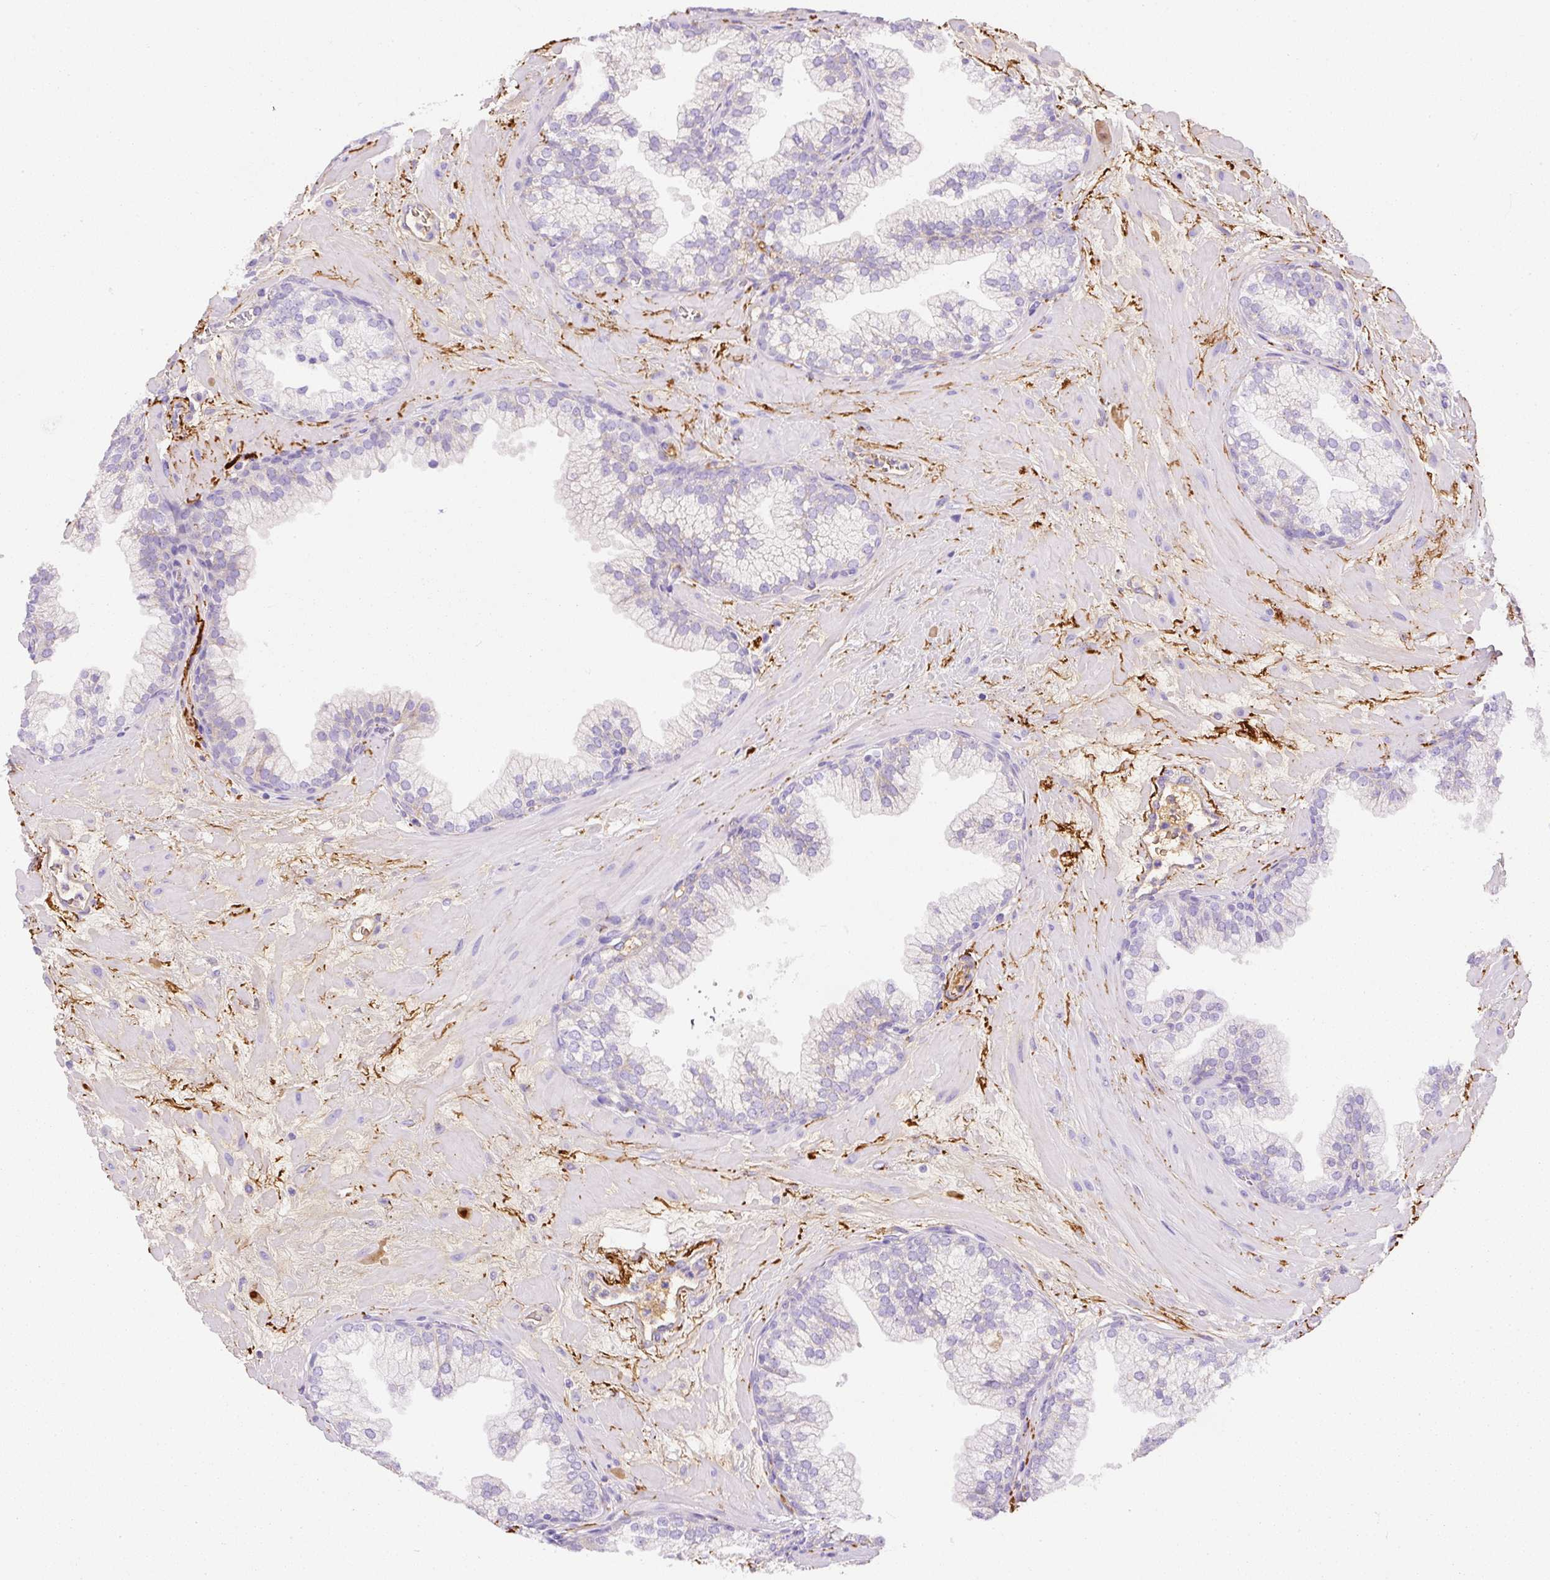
{"staining": {"intensity": "negative", "quantity": "none", "location": "none"}, "tissue": "prostate", "cell_type": "Glandular cells", "image_type": "normal", "snomed": [{"axis": "morphology", "description": "Normal tissue, NOS"}, {"axis": "topography", "description": "Prostate"}, {"axis": "topography", "description": "Peripheral nerve tissue"}], "caption": "Micrograph shows no significant protein positivity in glandular cells of normal prostate. (DAB (3,3'-diaminobenzidine) immunohistochemistry visualized using brightfield microscopy, high magnification).", "gene": "APCS", "patient": {"sex": "male", "age": 61}}